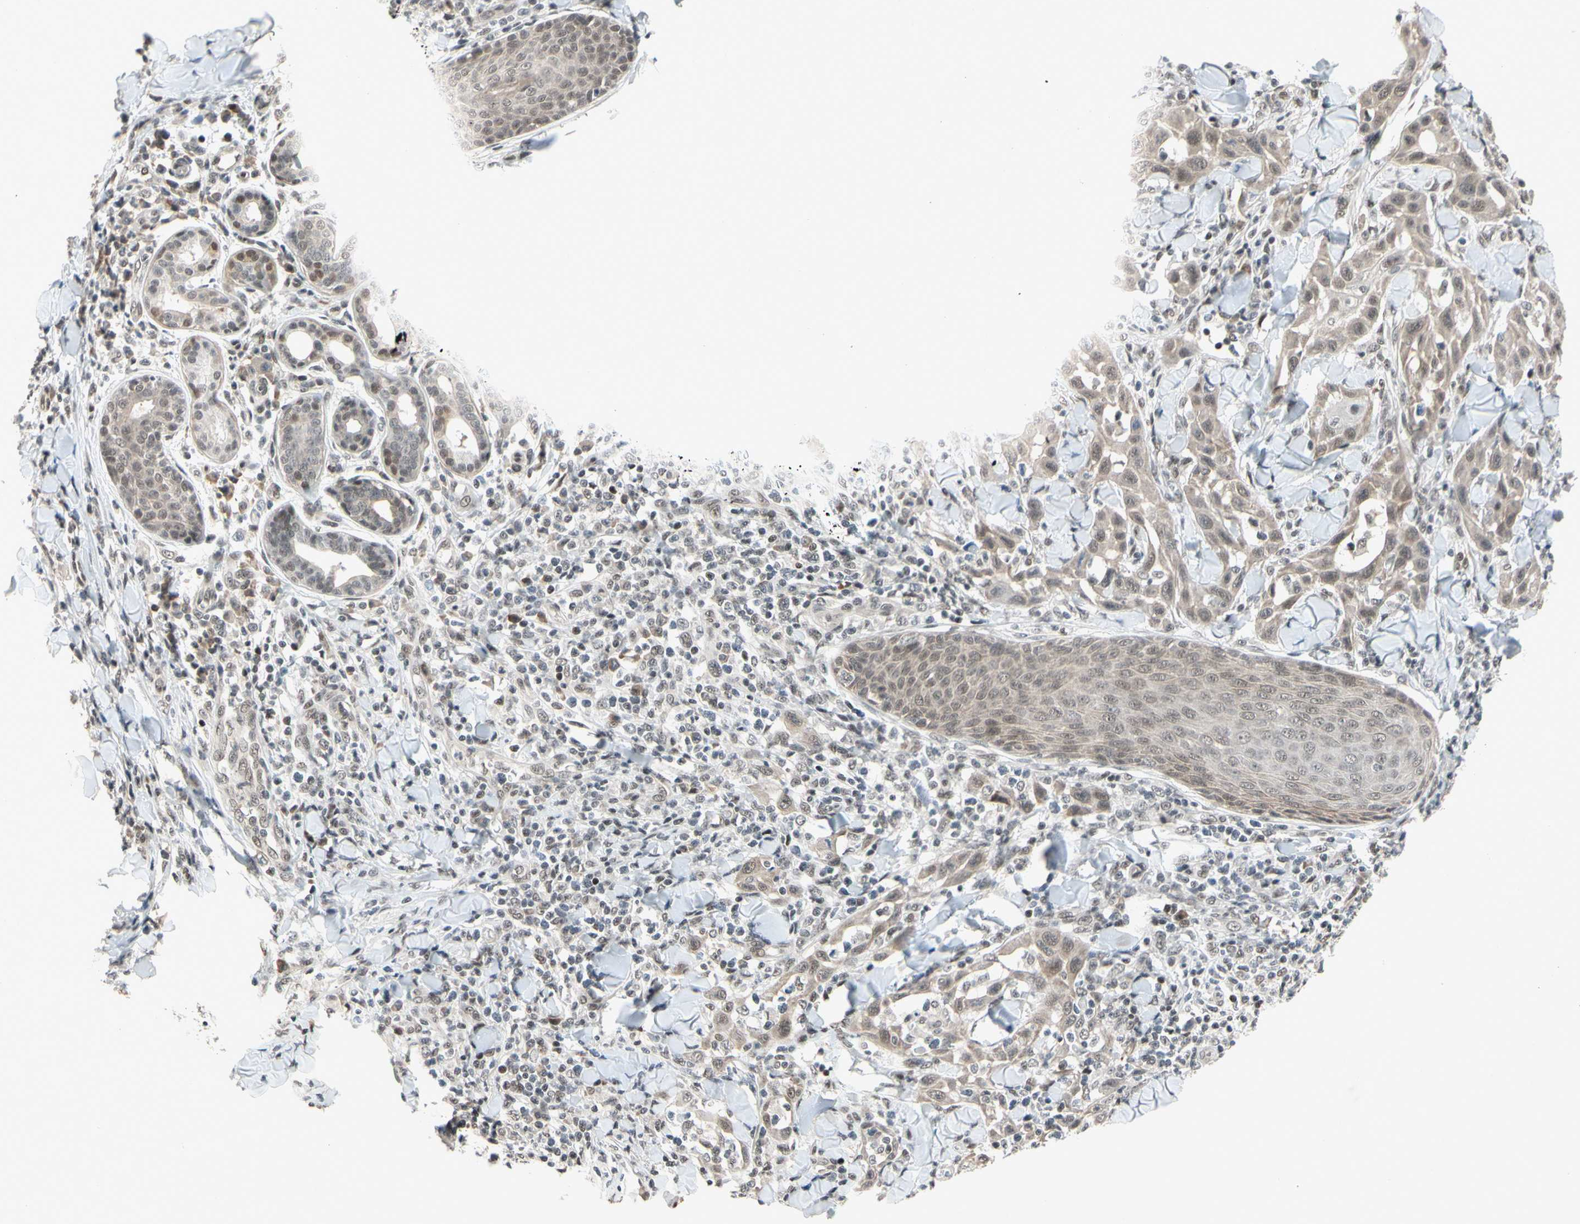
{"staining": {"intensity": "weak", "quantity": ">75%", "location": "cytoplasmic/membranous"}, "tissue": "skin cancer", "cell_type": "Tumor cells", "image_type": "cancer", "snomed": [{"axis": "morphology", "description": "Squamous cell carcinoma, NOS"}, {"axis": "topography", "description": "Skin"}], "caption": "IHC of skin squamous cell carcinoma reveals low levels of weak cytoplasmic/membranous staining in about >75% of tumor cells.", "gene": "TAF4", "patient": {"sex": "male", "age": 24}}